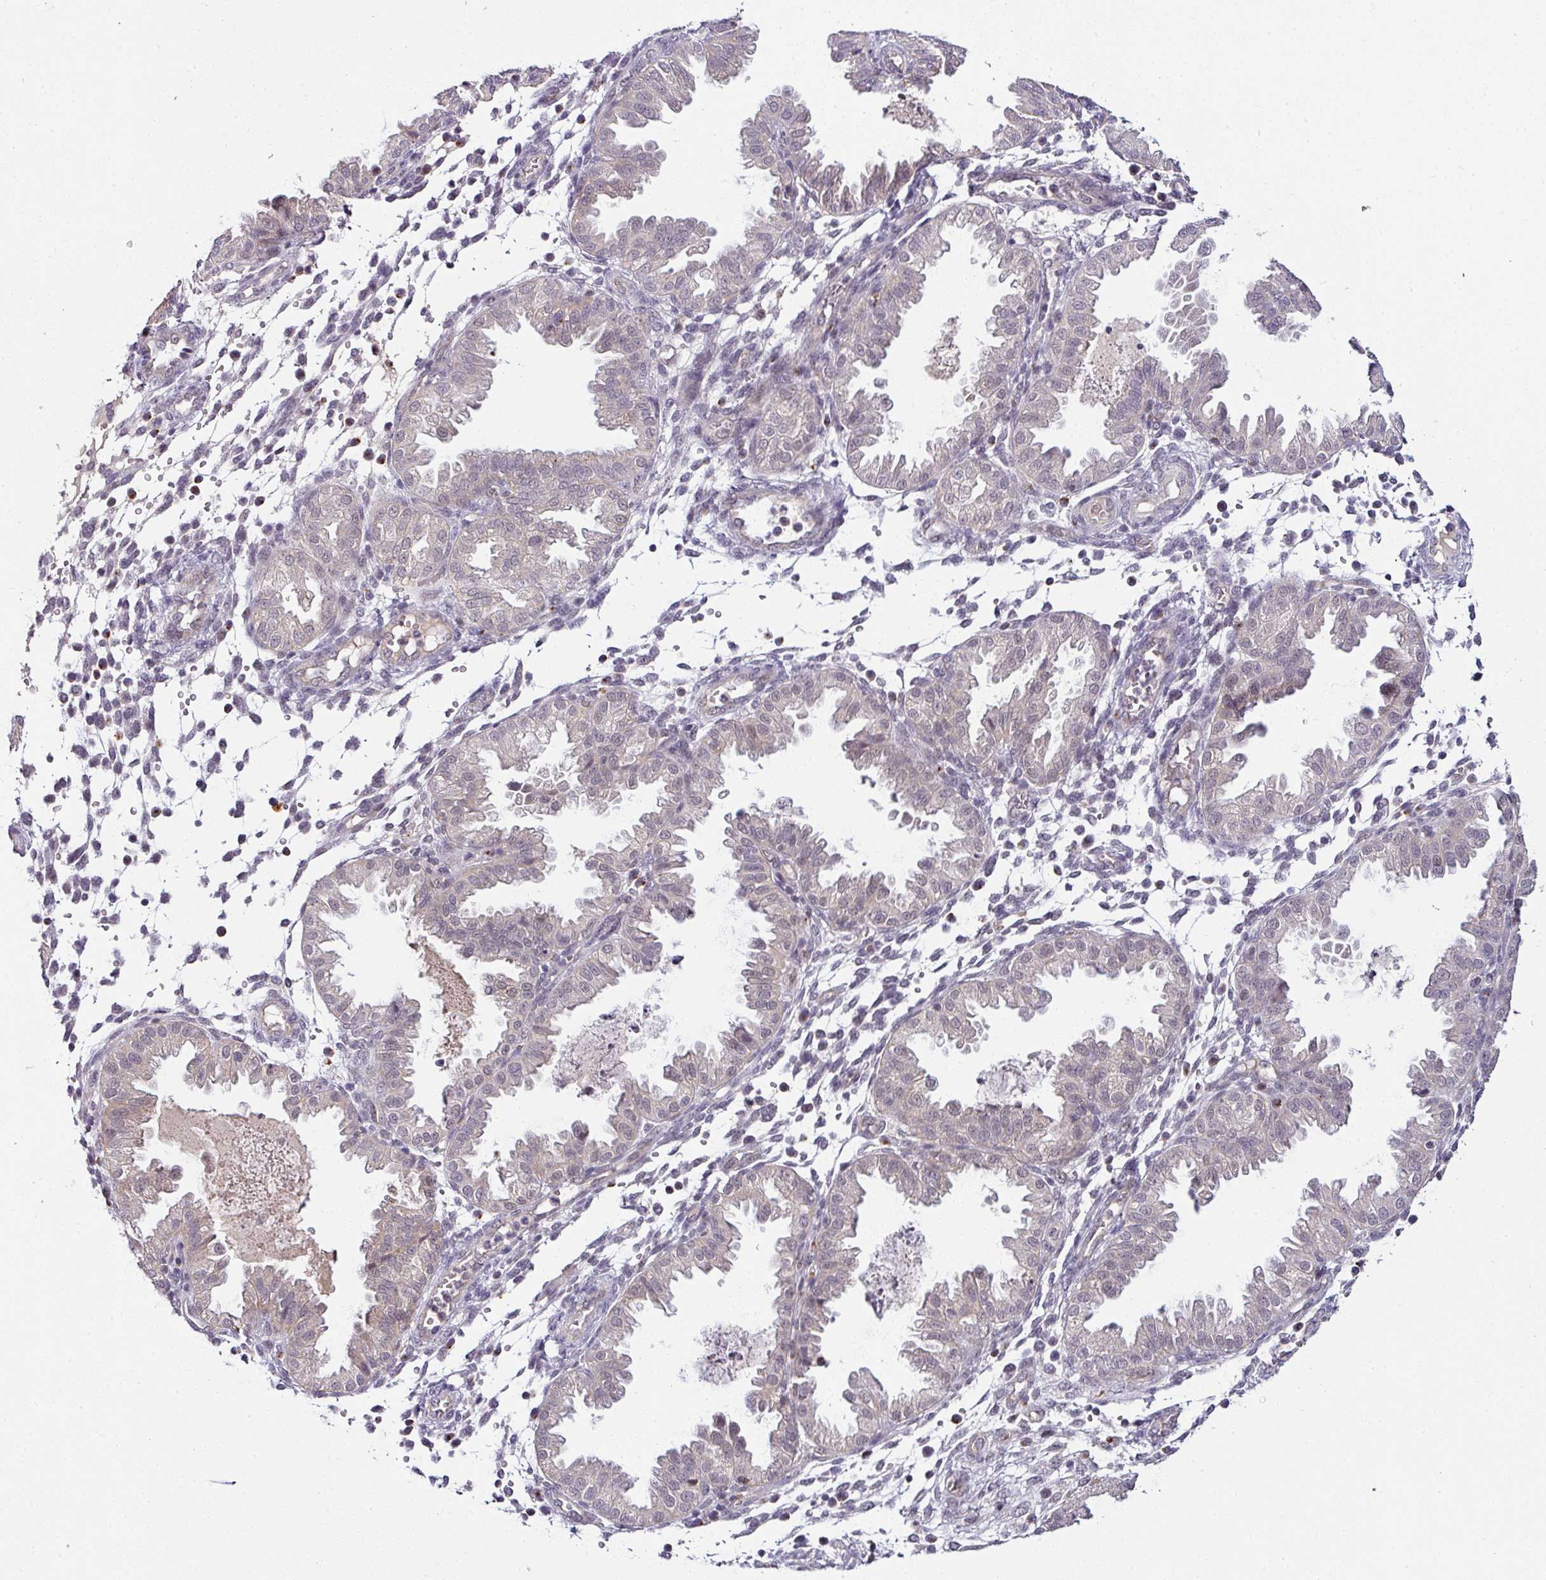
{"staining": {"intensity": "negative", "quantity": "none", "location": "none"}, "tissue": "endometrium", "cell_type": "Cells in endometrial stroma", "image_type": "normal", "snomed": [{"axis": "morphology", "description": "Normal tissue, NOS"}, {"axis": "topography", "description": "Endometrium"}], "caption": "IHC photomicrograph of normal human endometrium stained for a protein (brown), which reveals no positivity in cells in endometrial stroma.", "gene": "NAPSA", "patient": {"sex": "female", "age": 33}}